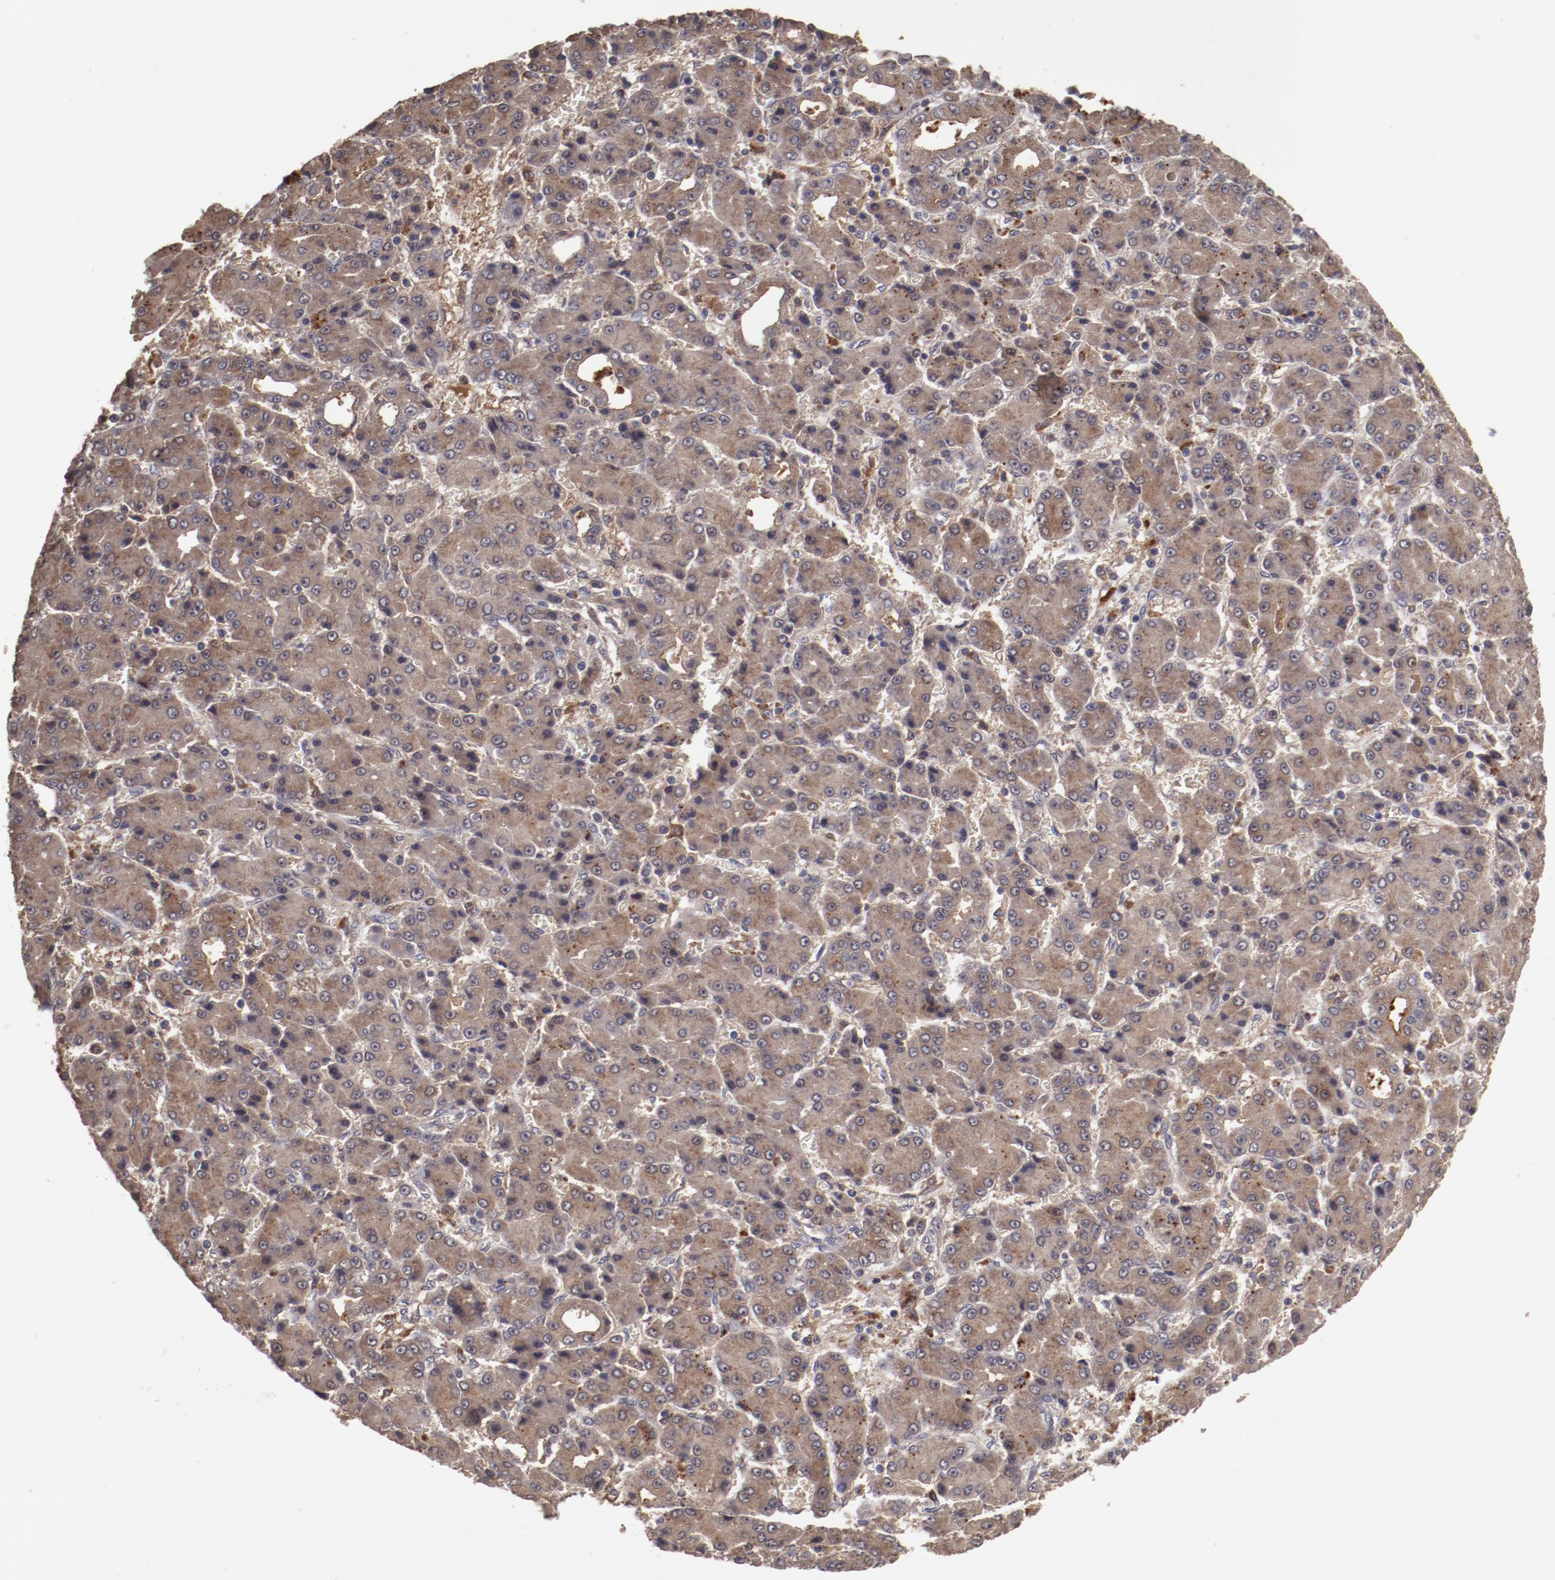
{"staining": {"intensity": "moderate", "quantity": ">75%", "location": "cytoplasmic/membranous"}, "tissue": "liver cancer", "cell_type": "Tumor cells", "image_type": "cancer", "snomed": [{"axis": "morphology", "description": "Carcinoma, Hepatocellular, NOS"}, {"axis": "topography", "description": "Liver"}], "caption": "Immunohistochemistry (IHC) histopathology image of neoplastic tissue: liver cancer stained using IHC reveals medium levels of moderate protein expression localized specifically in the cytoplasmic/membranous of tumor cells, appearing as a cytoplasmic/membranous brown color.", "gene": "CP", "patient": {"sex": "male", "age": 69}}